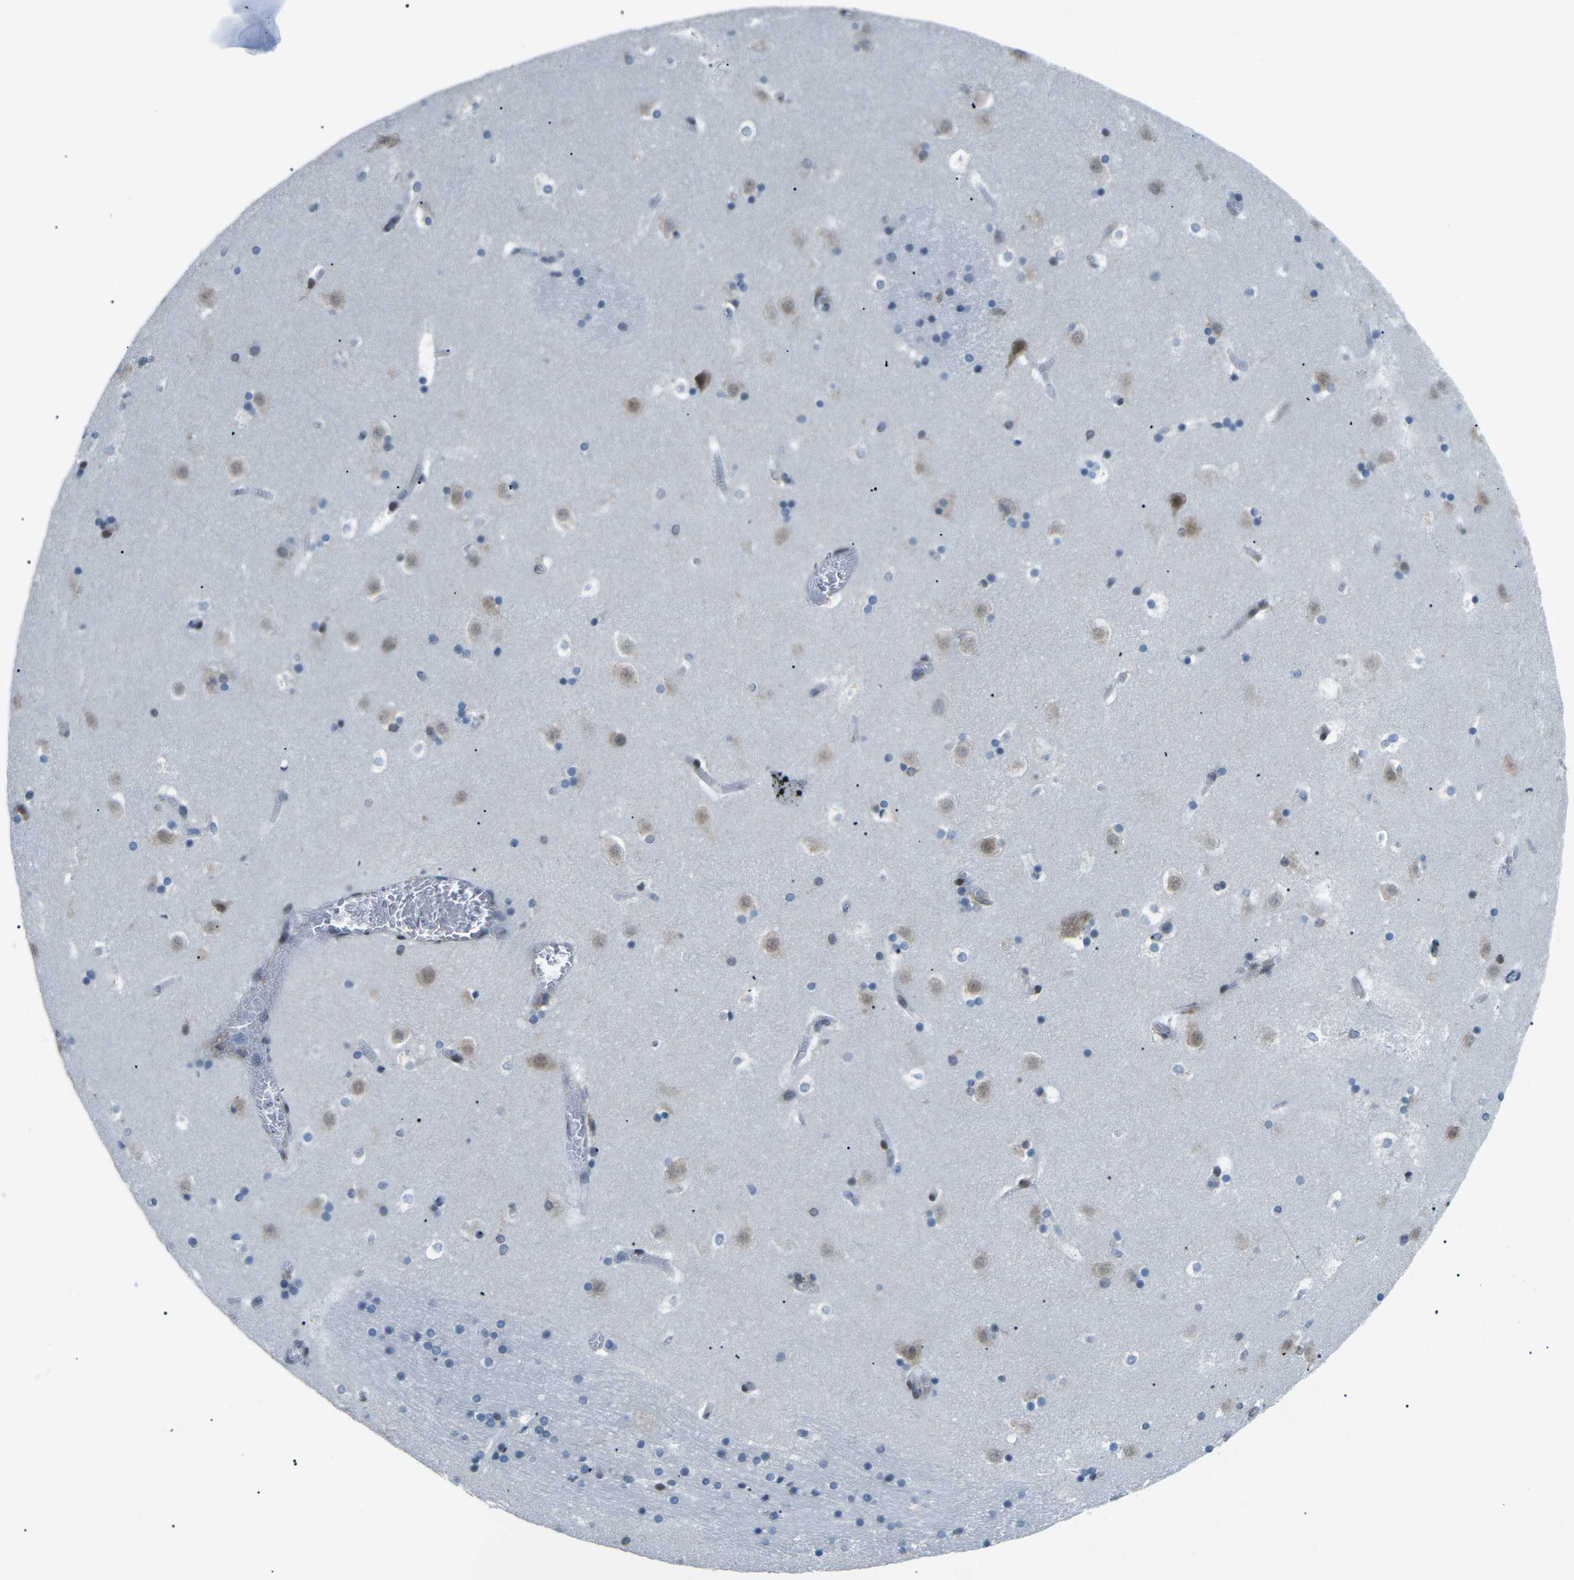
{"staining": {"intensity": "weak", "quantity": "<25%", "location": "cytoplasmic/membranous"}, "tissue": "caudate", "cell_type": "Glial cells", "image_type": "normal", "snomed": [{"axis": "morphology", "description": "Normal tissue, NOS"}, {"axis": "topography", "description": "Lateral ventricle wall"}], "caption": "Image shows no significant protein expression in glial cells of unremarkable caudate. (Brightfield microscopy of DAB (3,3'-diaminobenzidine) immunohistochemistry (IHC) at high magnification).", "gene": "MBNL1", "patient": {"sex": "male", "age": 45}}